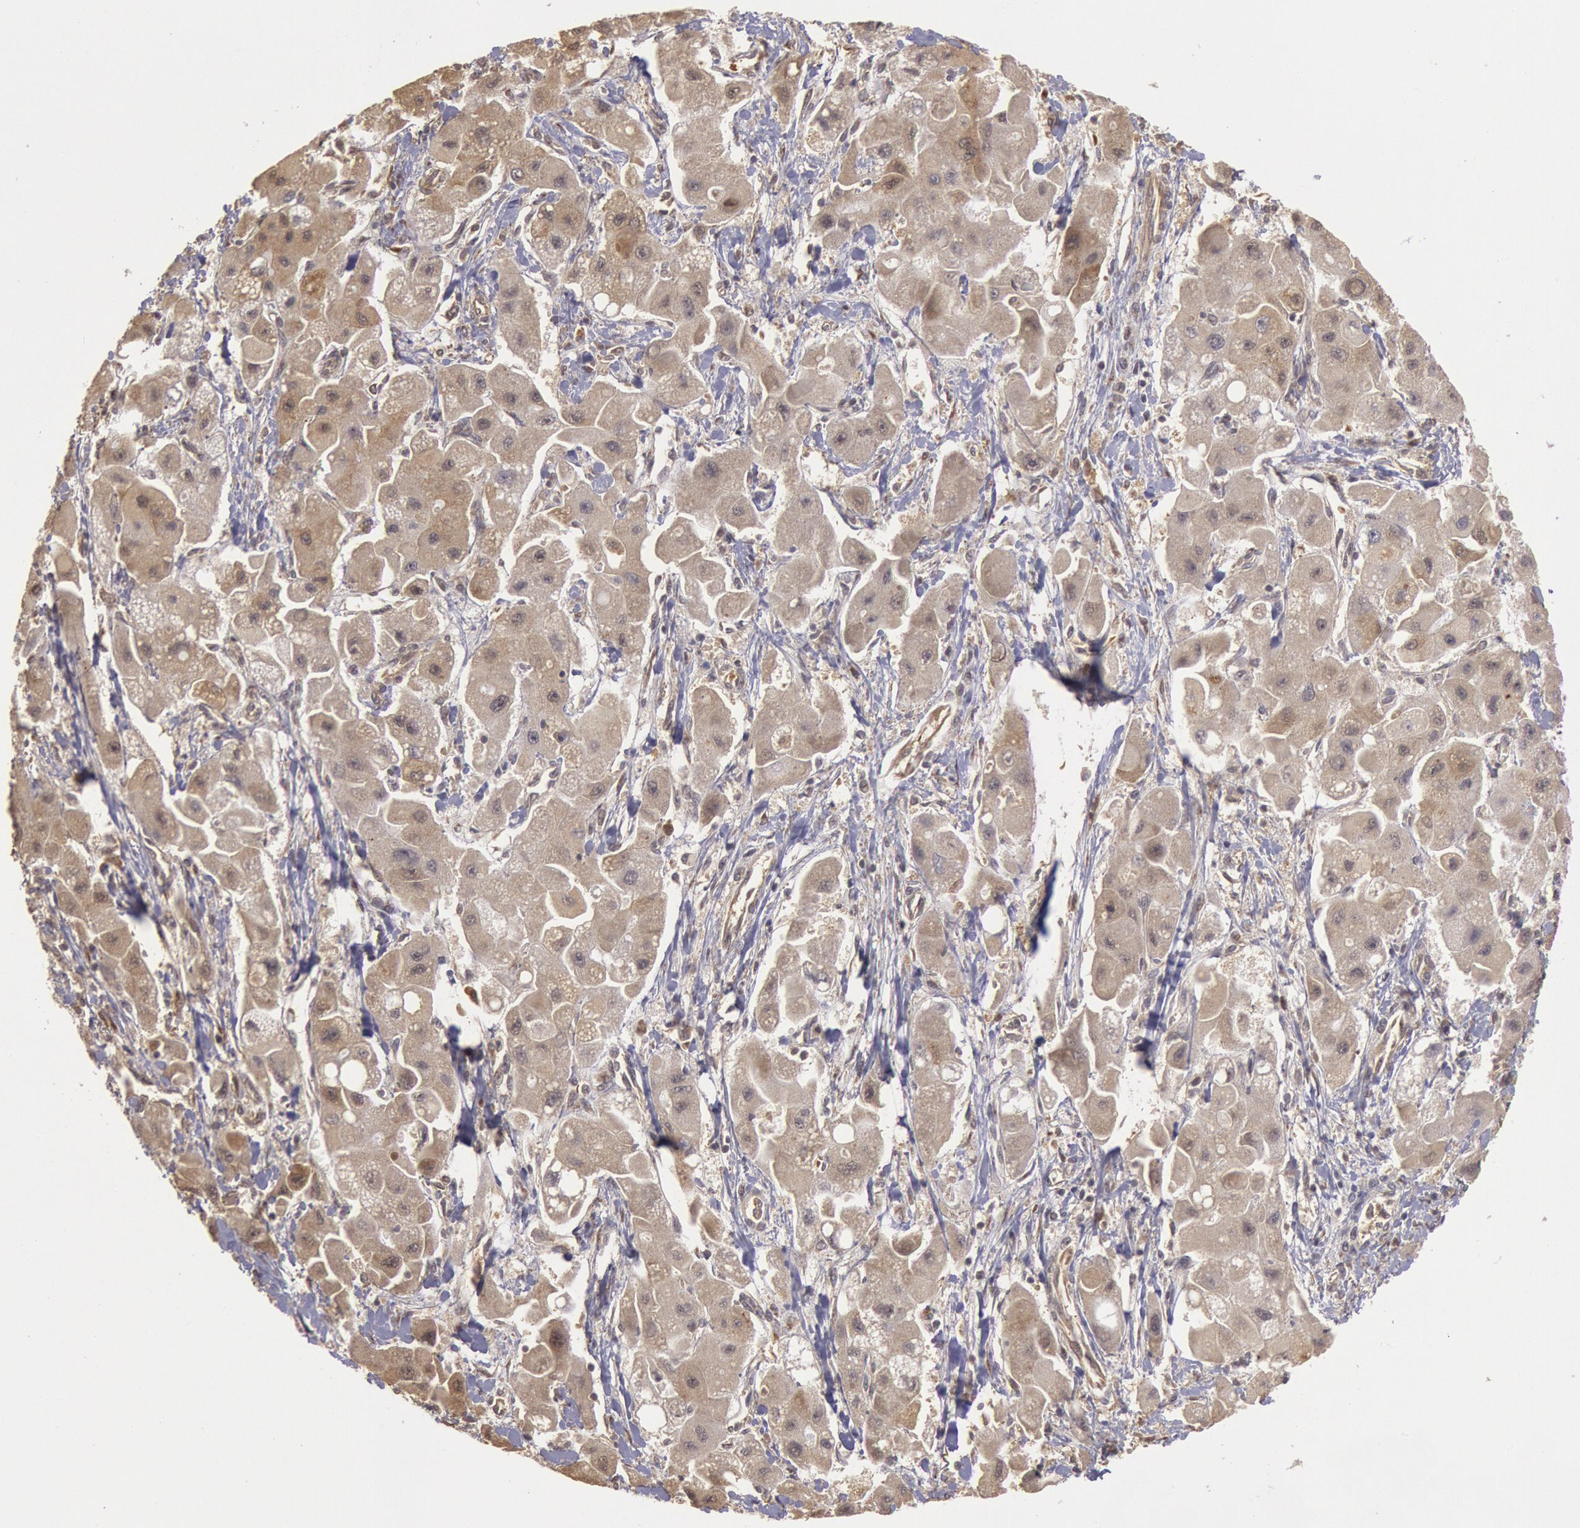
{"staining": {"intensity": "weak", "quantity": ">75%", "location": "cytoplasmic/membranous"}, "tissue": "liver cancer", "cell_type": "Tumor cells", "image_type": "cancer", "snomed": [{"axis": "morphology", "description": "Carcinoma, Hepatocellular, NOS"}, {"axis": "topography", "description": "Liver"}], "caption": "Immunohistochemical staining of liver hepatocellular carcinoma demonstrates weak cytoplasmic/membranous protein expression in approximately >75% of tumor cells.", "gene": "USP14", "patient": {"sex": "male", "age": 24}}